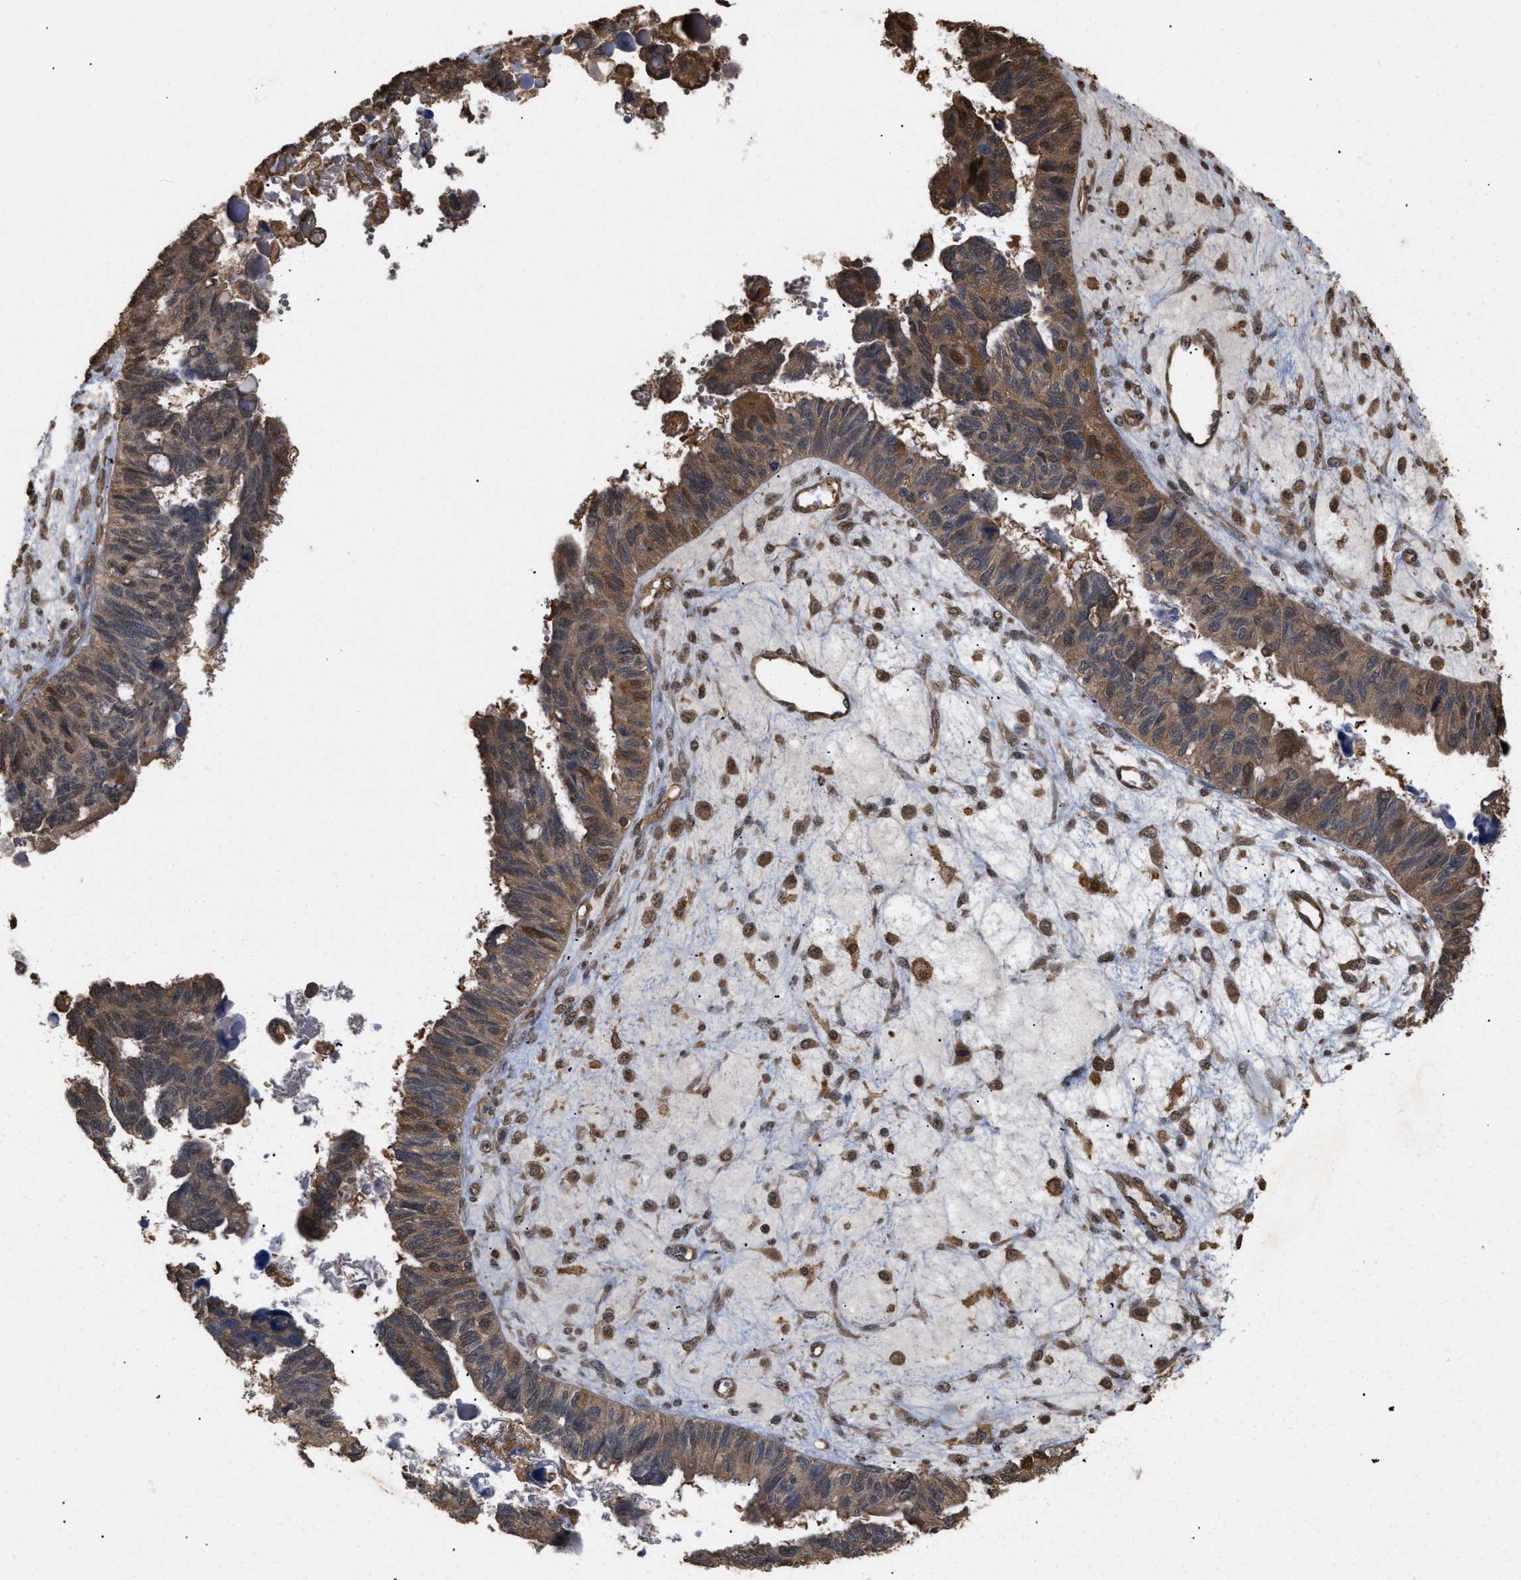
{"staining": {"intensity": "moderate", "quantity": ">75%", "location": "cytoplasmic/membranous"}, "tissue": "ovarian cancer", "cell_type": "Tumor cells", "image_type": "cancer", "snomed": [{"axis": "morphology", "description": "Cystadenocarcinoma, serous, NOS"}, {"axis": "topography", "description": "Ovary"}], "caption": "Tumor cells display medium levels of moderate cytoplasmic/membranous expression in approximately >75% of cells in ovarian cancer (serous cystadenocarcinoma).", "gene": "CALM1", "patient": {"sex": "female", "age": 79}}